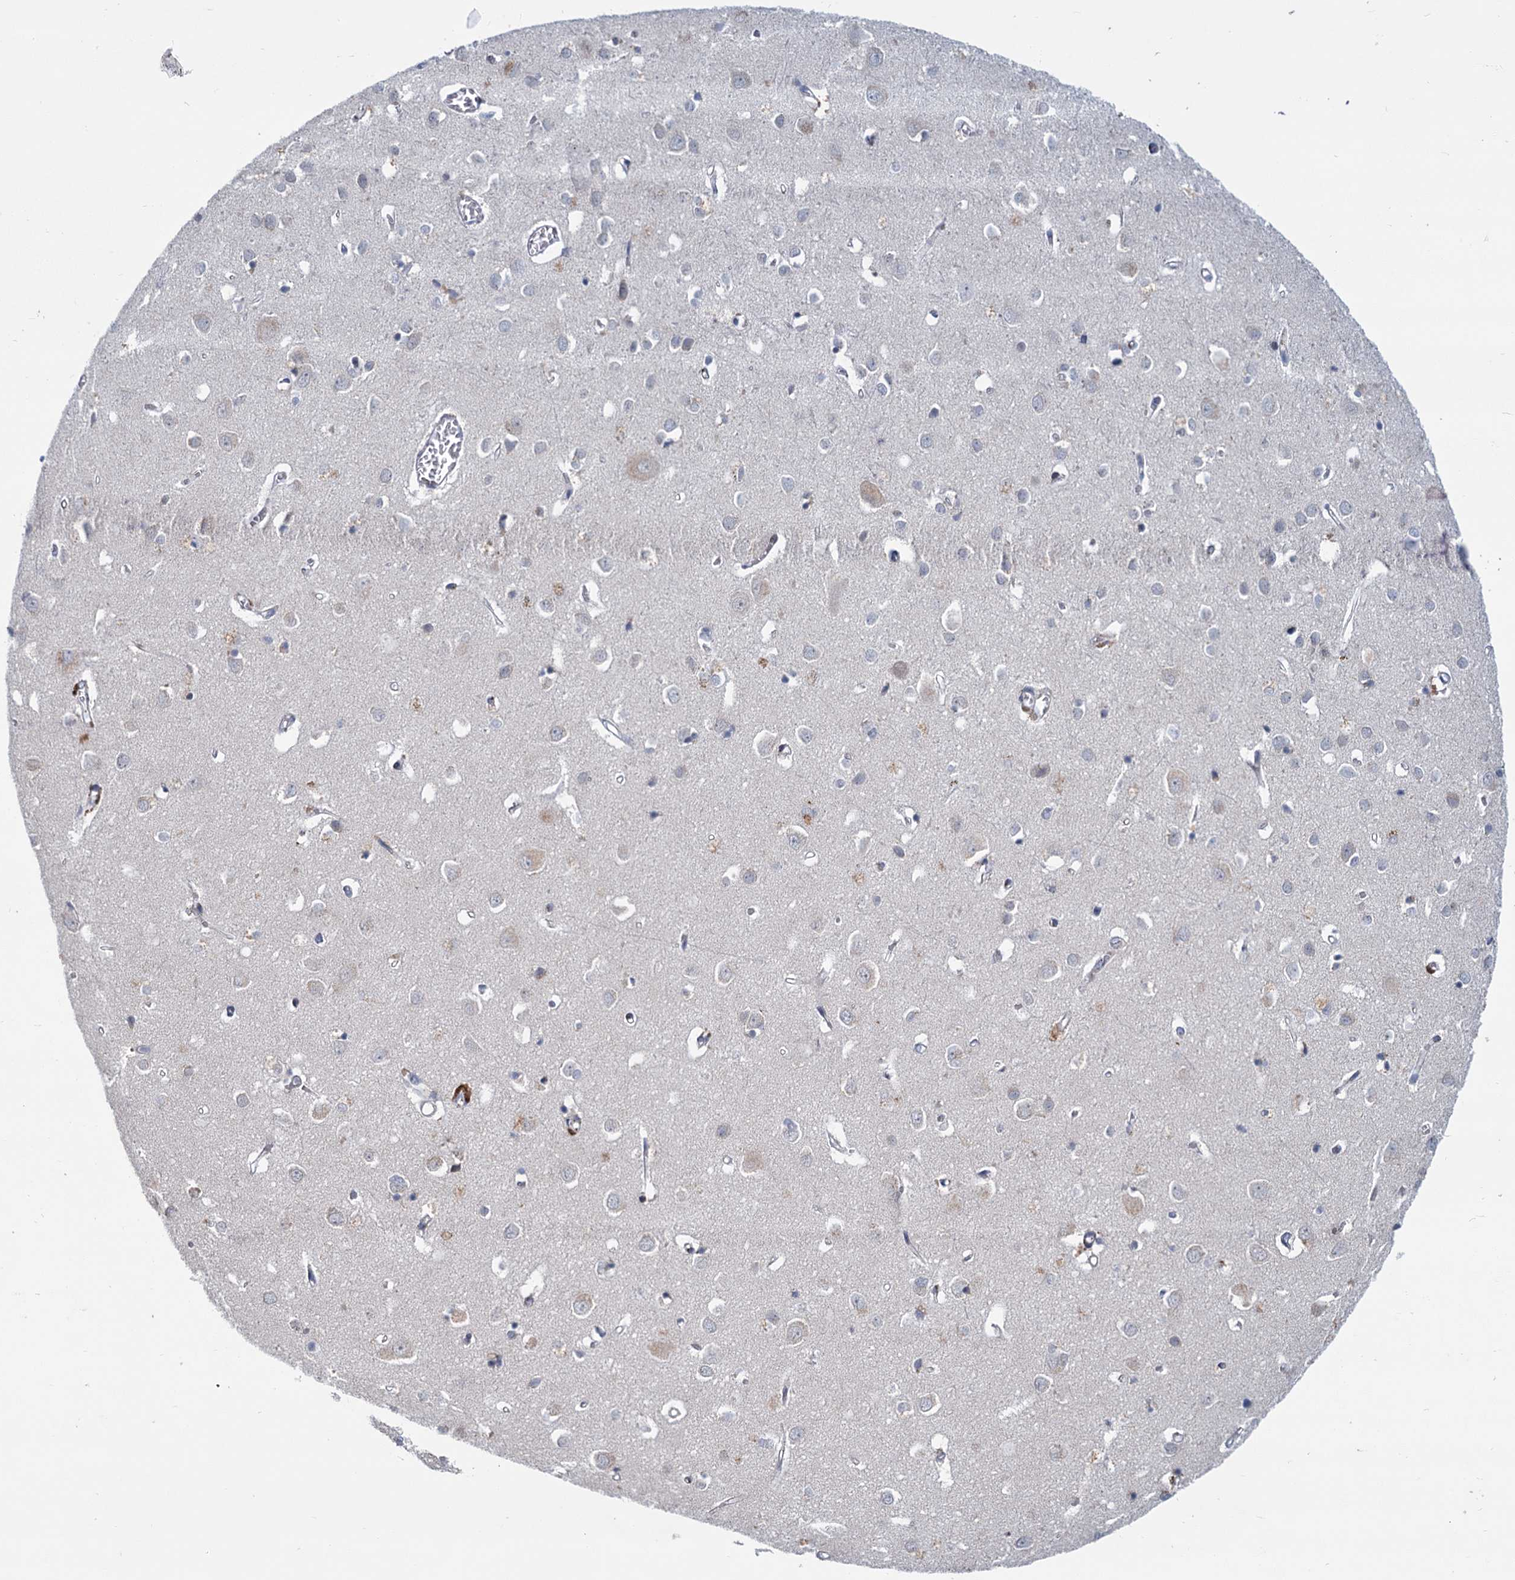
{"staining": {"intensity": "negative", "quantity": "none", "location": "none"}, "tissue": "cerebral cortex", "cell_type": "Endothelial cells", "image_type": "normal", "snomed": [{"axis": "morphology", "description": "Normal tissue, NOS"}, {"axis": "topography", "description": "Cerebral cortex"}], "caption": "DAB (3,3'-diaminobenzidine) immunohistochemical staining of unremarkable cerebral cortex displays no significant expression in endothelial cells.", "gene": "STAP1", "patient": {"sex": "female", "age": 64}}